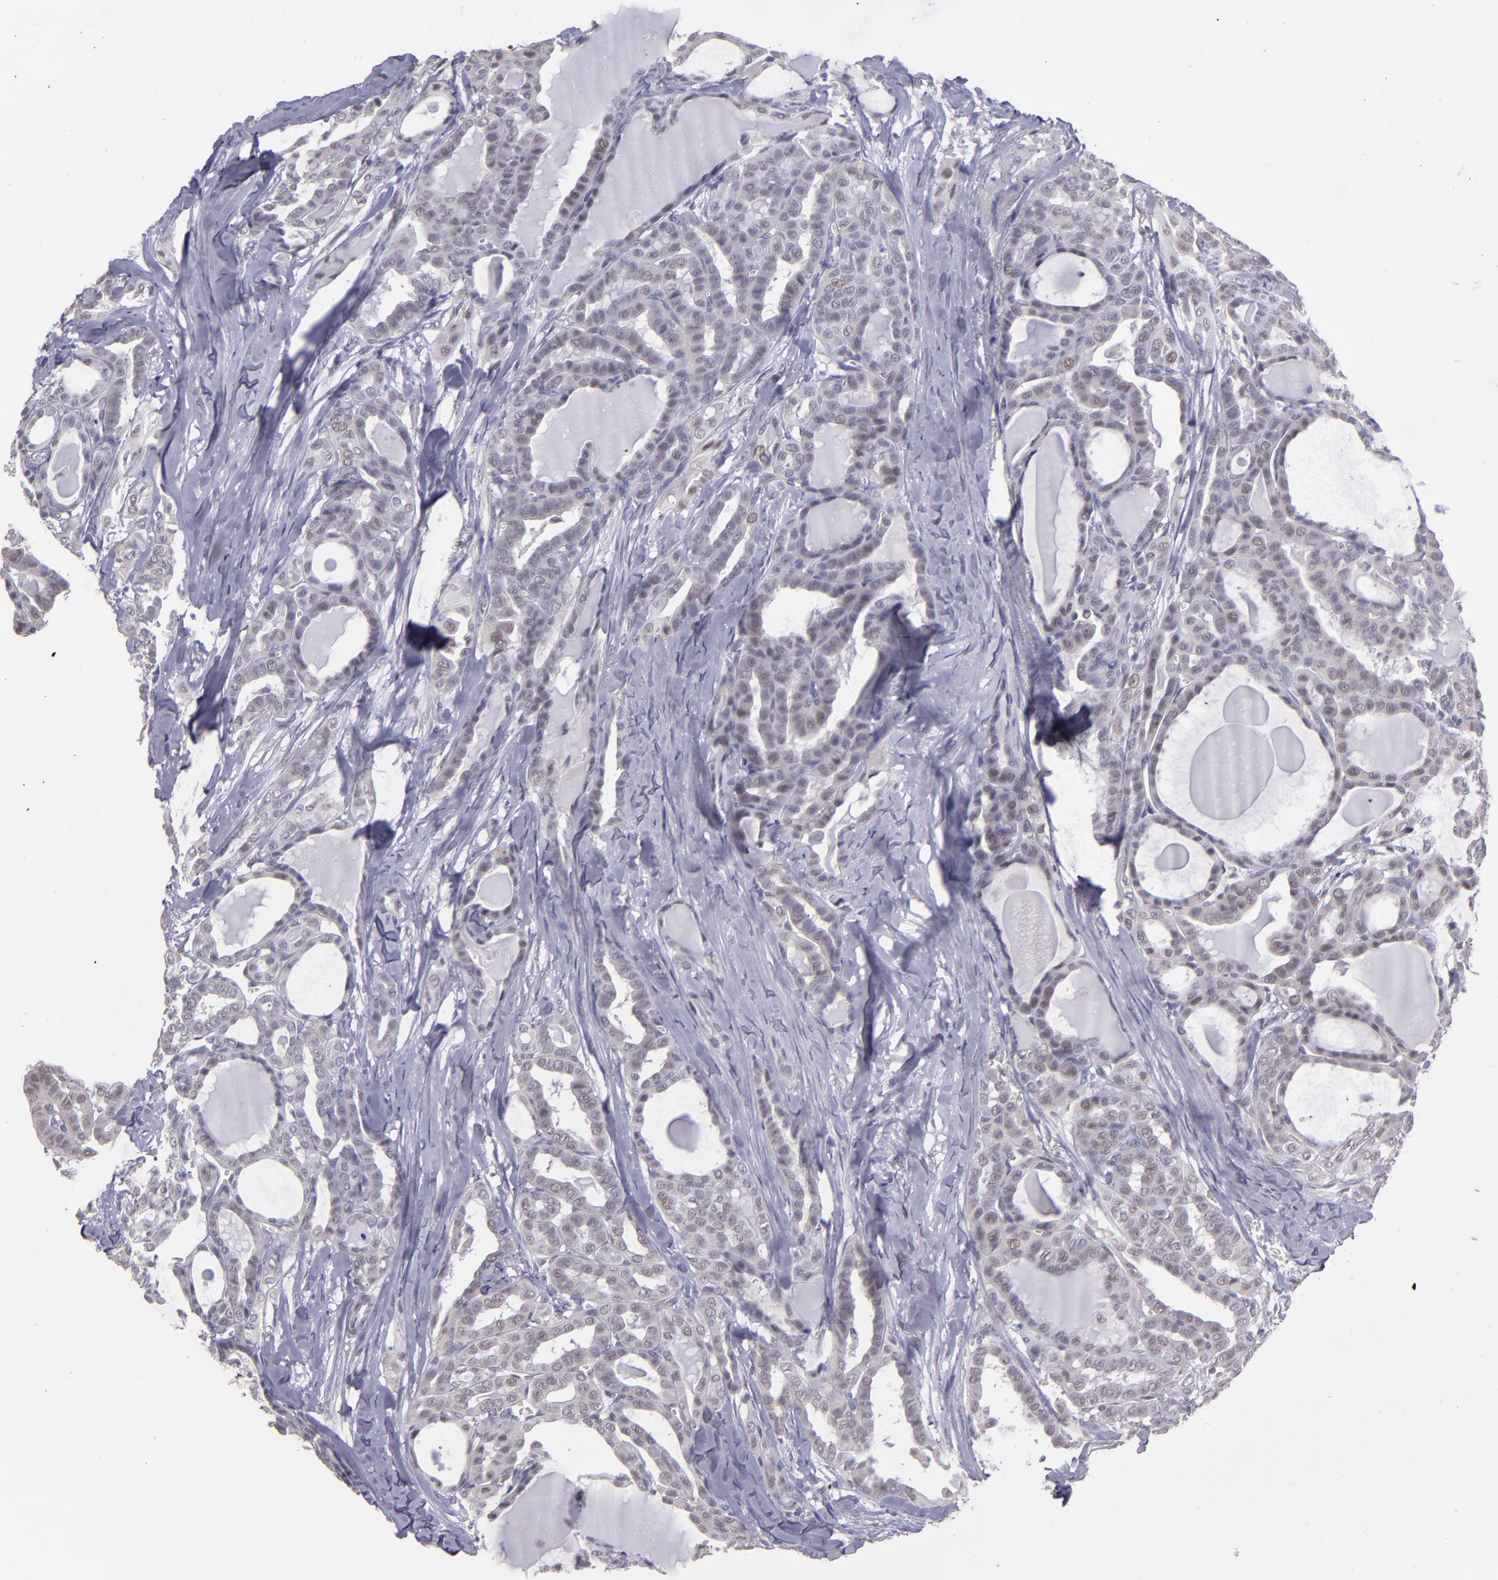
{"staining": {"intensity": "weak", "quantity": "25%-75%", "location": "nuclear"}, "tissue": "thyroid cancer", "cell_type": "Tumor cells", "image_type": "cancer", "snomed": [{"axis": "morphology", "description": "Carcinoma, NOS"}, {"axis": "topography", "description": "Thyroid gland"}], "caption": "A high-resolution histopathology image shows immunohistochemistry staining of thyroid cancer (carcinoma), which shows weak nuclear expression in approximately 25%-75% of tumor cells.", "gene": "OTUB2", "patient": {"sex": "female", "age": 91}}